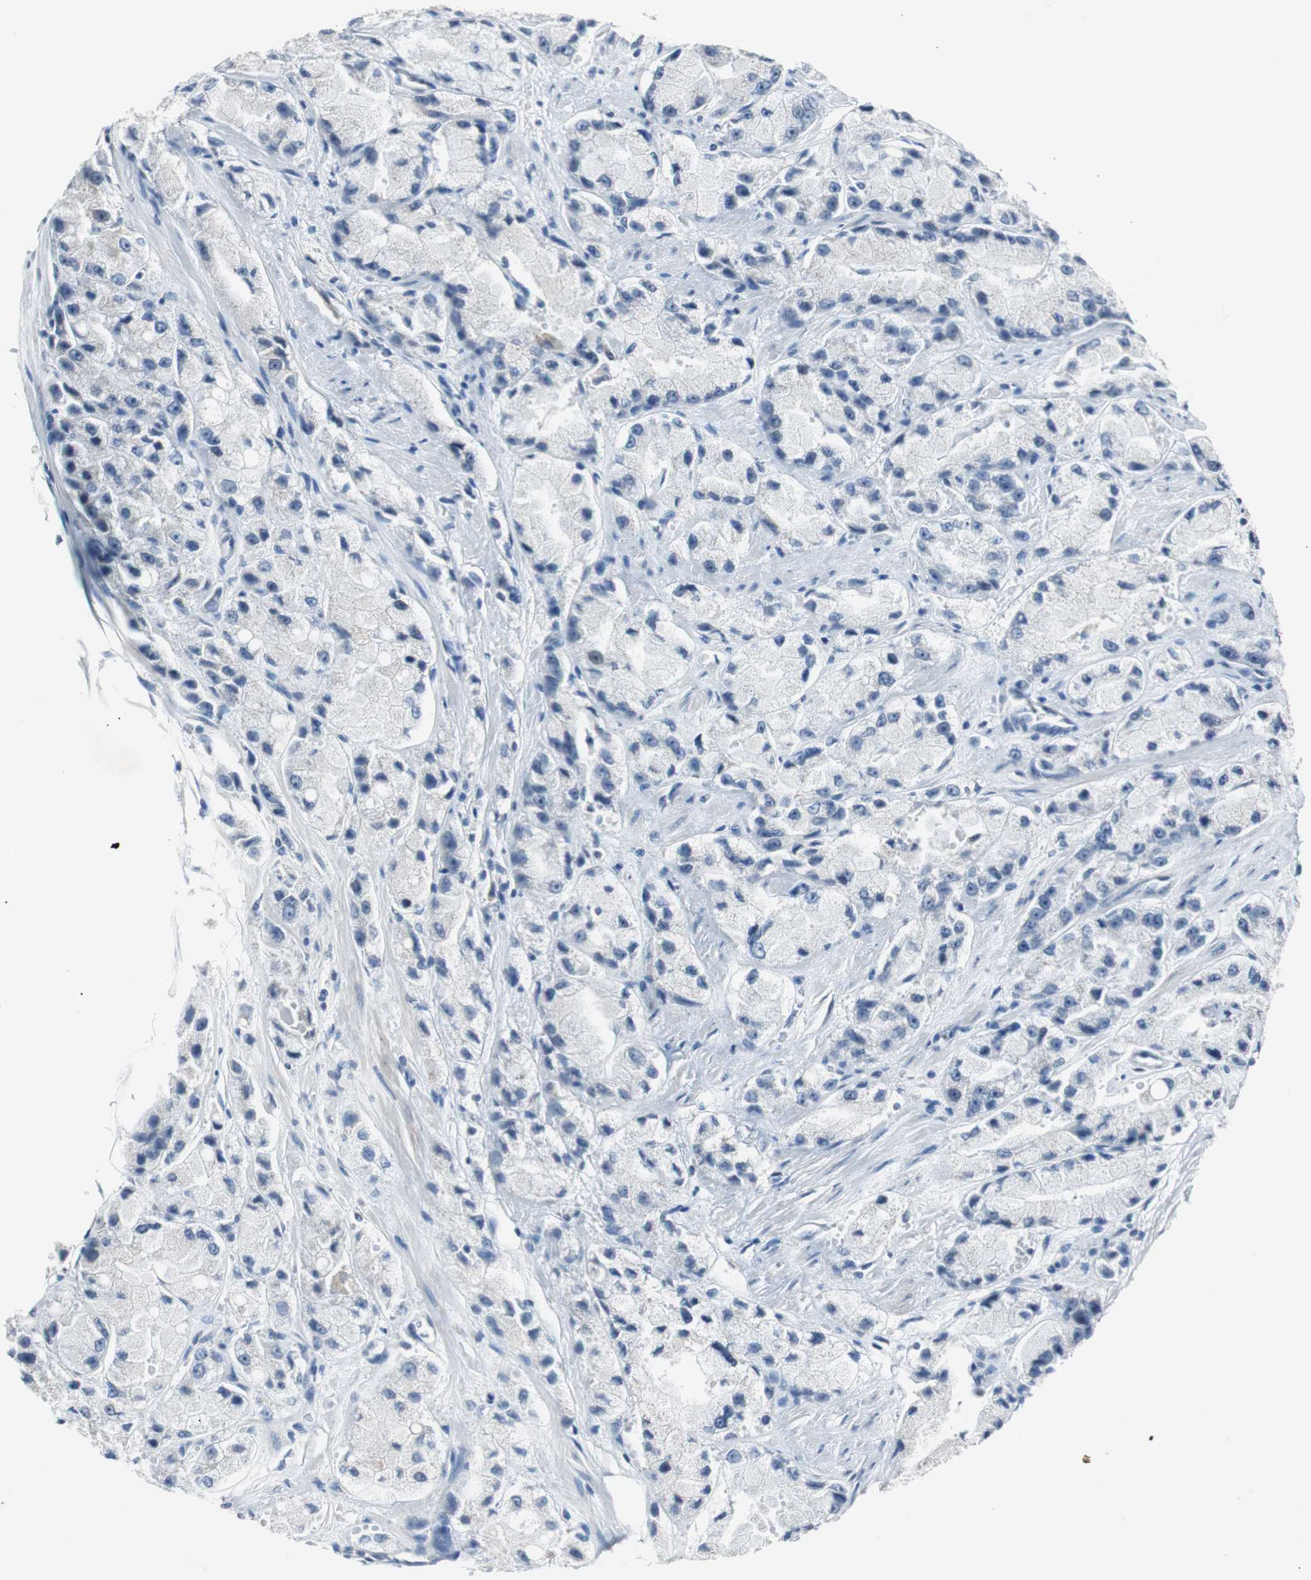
{"staining": {"intensity": "negative", "quantity": "none", "location": "none"}, "tissue": "prostate cancer", "cell_type": "Tumor cells", "image_type": "cancer", "snomed": [{"axis": "morphology", "description": "Adenocarcinoma, High grade"}, {"axis": "topography", "description": "Prostate"}], "caption": "This is an immunohistochemistry photomicrograph of human prostate adenocarcinoma (high-grade). There is no expression in tumor cells.", "gene": "SOX30", "patient": {"sex": "male", "age": 58}}